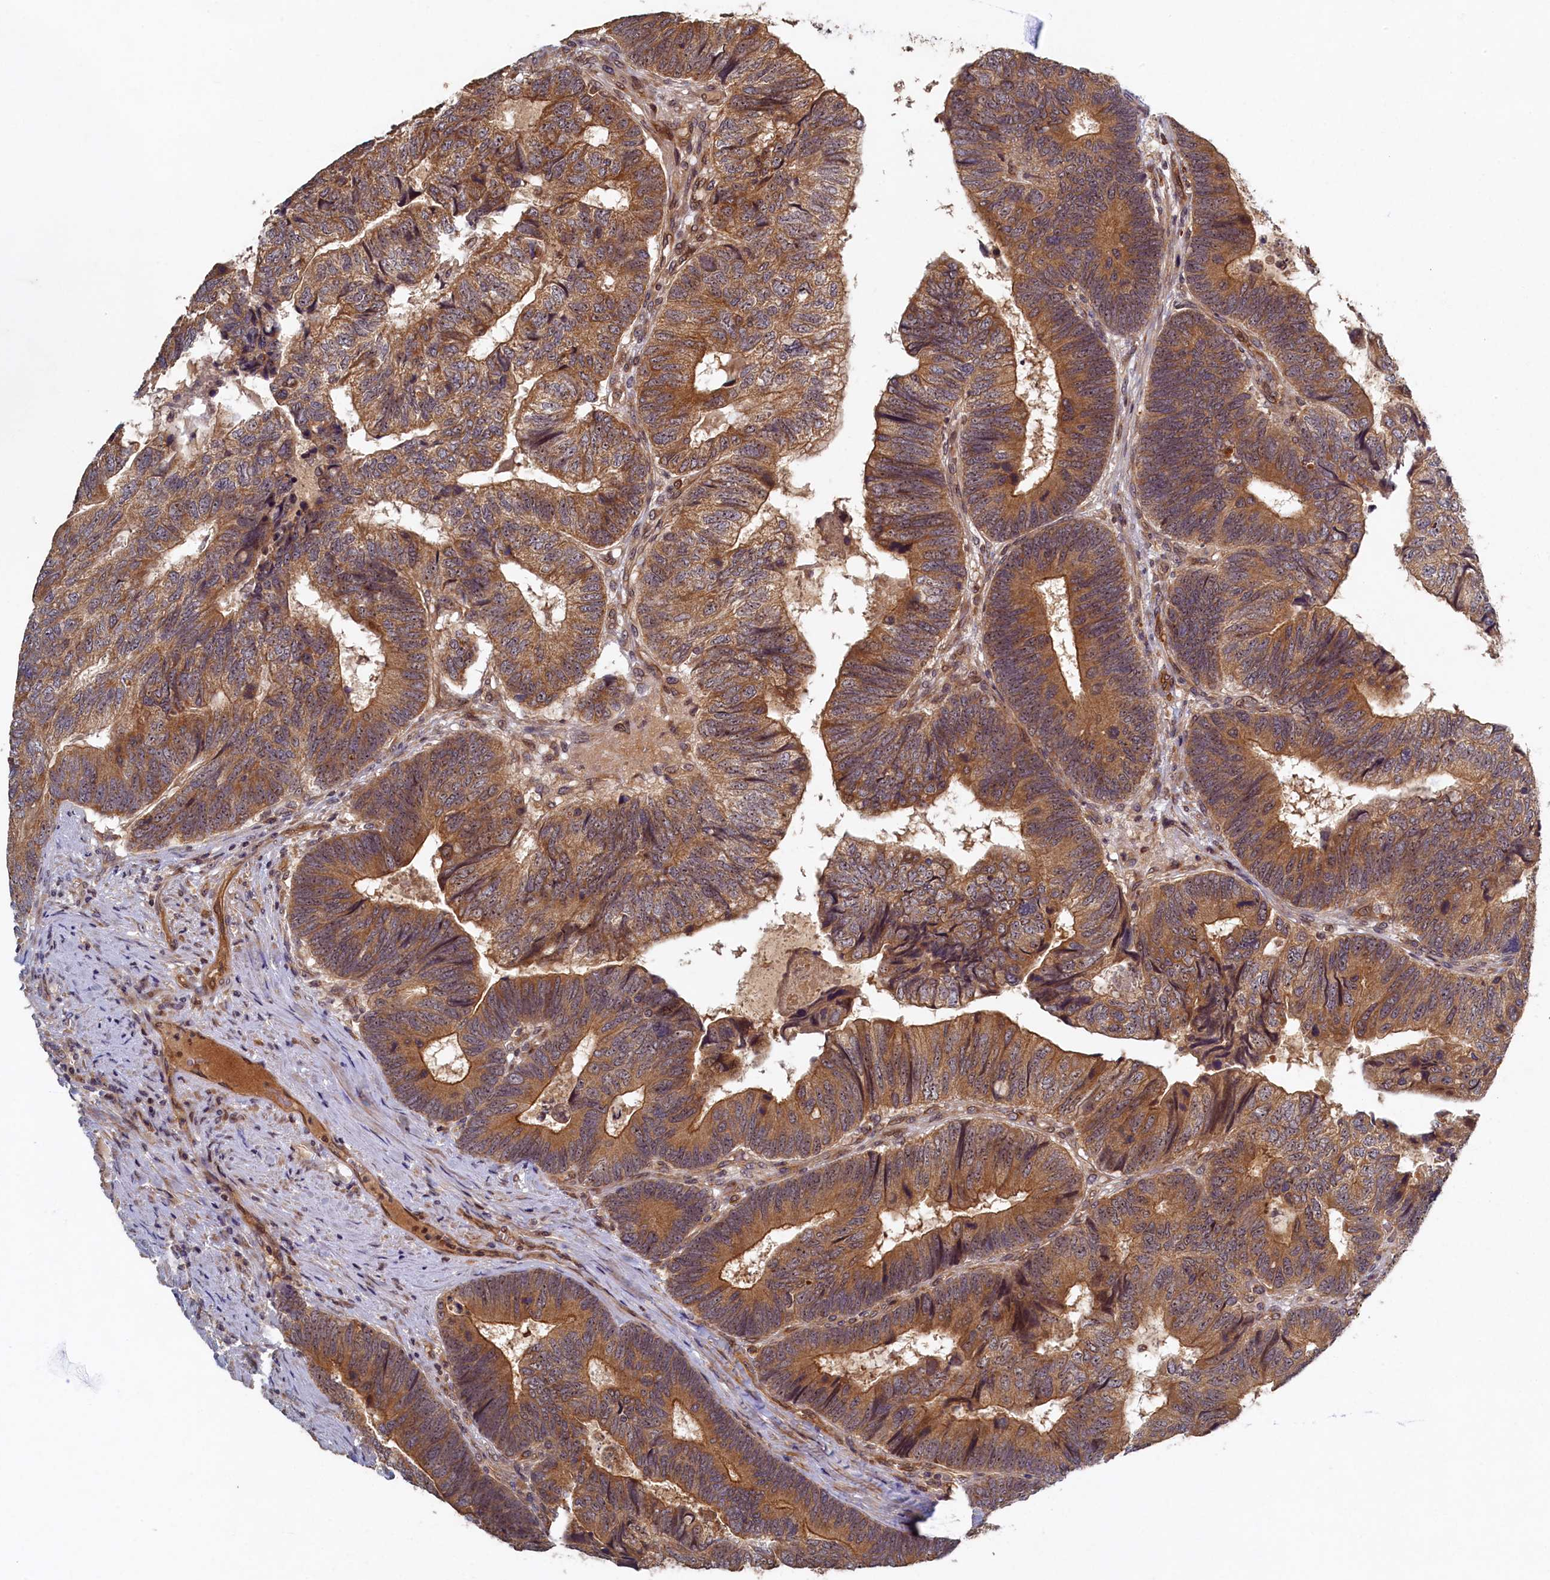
{"staining": {"intensity": "moderate", "quantity": ">75%", "location": "cytoplasmic/membranous"}, "tissue": "colorectal cancer", "cell_type": "Tumor cells", "image_type": "cancer", "snomed": [{"axis": "morphology", "description": "Adenocarcinoma, NOS"}, {"axis": "topography", "description": "Colon"}], "caption": "Colorectal cancer stained with a brown dye reveals moderate cytoplasmic/membranous positive expression in about >75% of tumor cells.", "gene": "CEP20", "patient": {"sex": "female", "age": 67}}